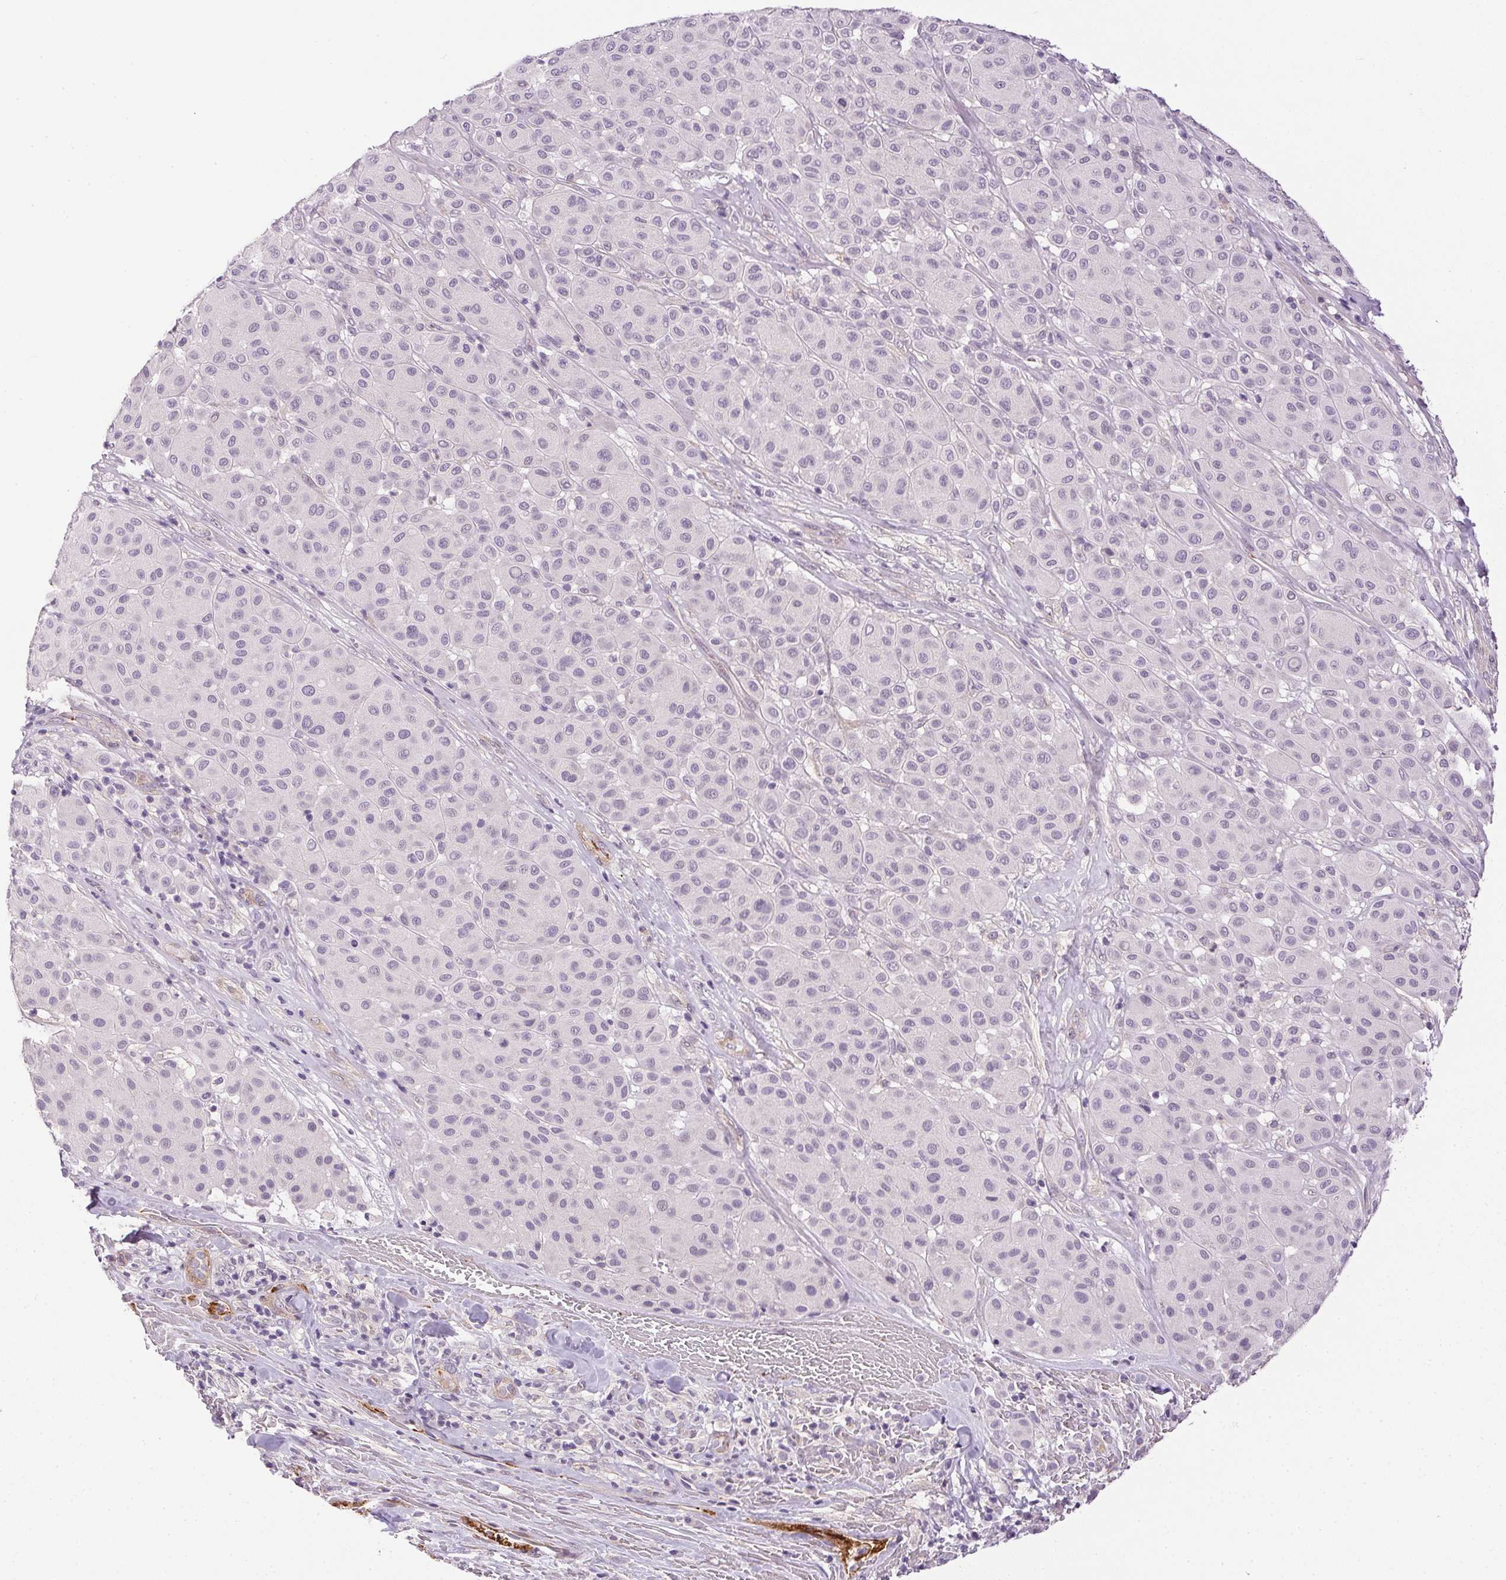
{"staining": {"intensity": "negative", "quantity": "none", "location": "none"}, "tissue": "melanoma", "cell_type": "Tumor cells", "image_type": "cancer", "snomed": [{"axis": "morphology", "description": "Malignant melanoma, Metastatic site"}, {"axis": "topography", "description": "Smooth muscle"}], "caption": "This is an immunohistochemistry photomicrograph of human melanoma. There is no positivity in tumor cells.", "gene": "PRL", "patient": {"sex": "male", "age": 41}}